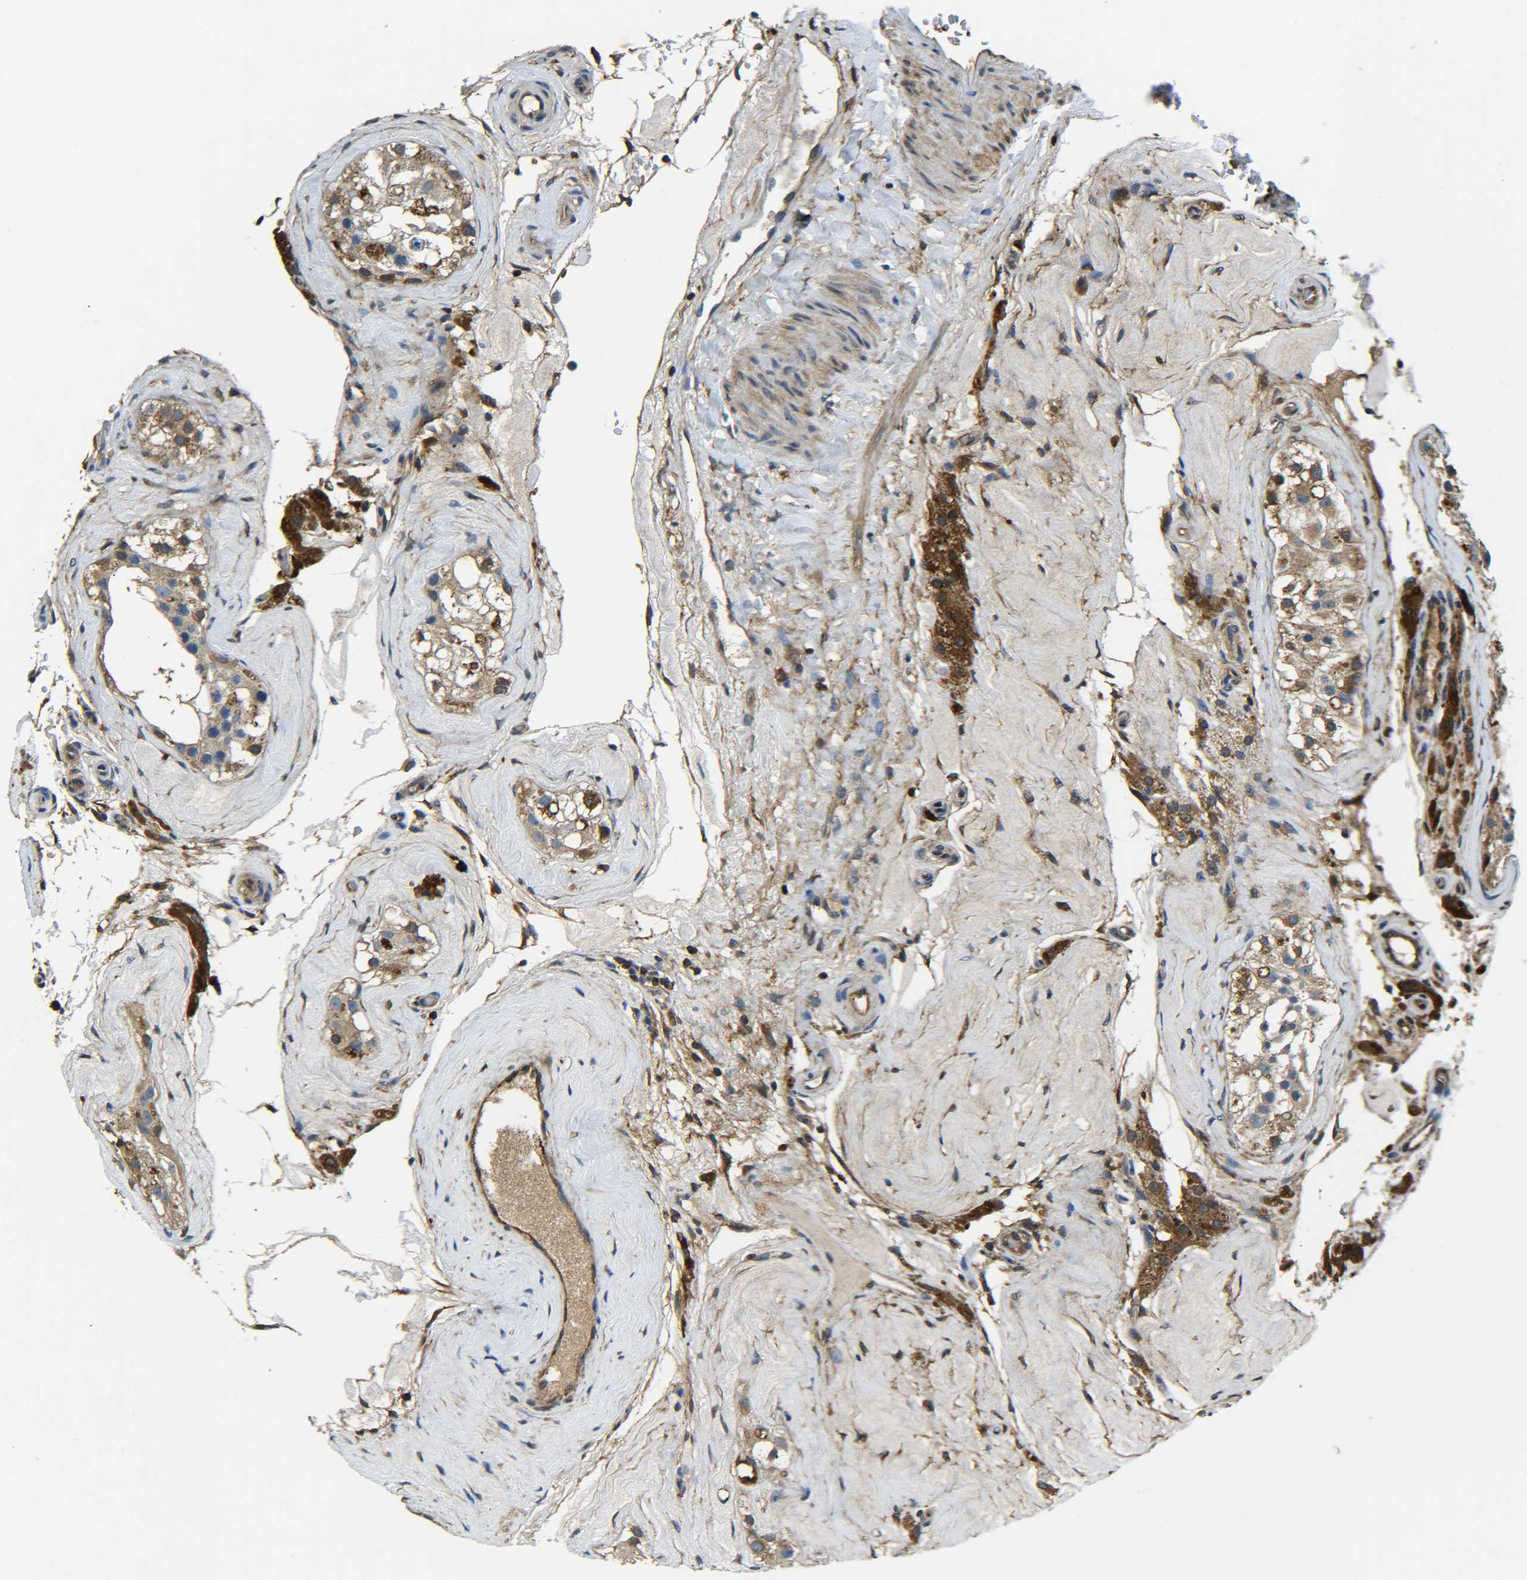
{"staining": {"intensity": "moderate", "quantity": "25%-75%", "location": "cytoplasmic/membranous"}, "tissue": "testis", "cell_type": "Cells in seminiferous ducts", "image_type": "normal", "snomed": [{"axis": "morphology", "description": "Normal tissue, NOS"}, {"axis": "morphology", "description": "Seminoma, NOS"}, {"axis": "topography", "description": "Testis"}], "caption": "Approximately 25%-75% of cells in seminiferous ducts in unremarkable testis show moderate cytoplasmic/membranous protein expression as visualized by brown immunohistochemical staining.", "gene": "PREB", "patient": {"sex": "male", "age": 71}}